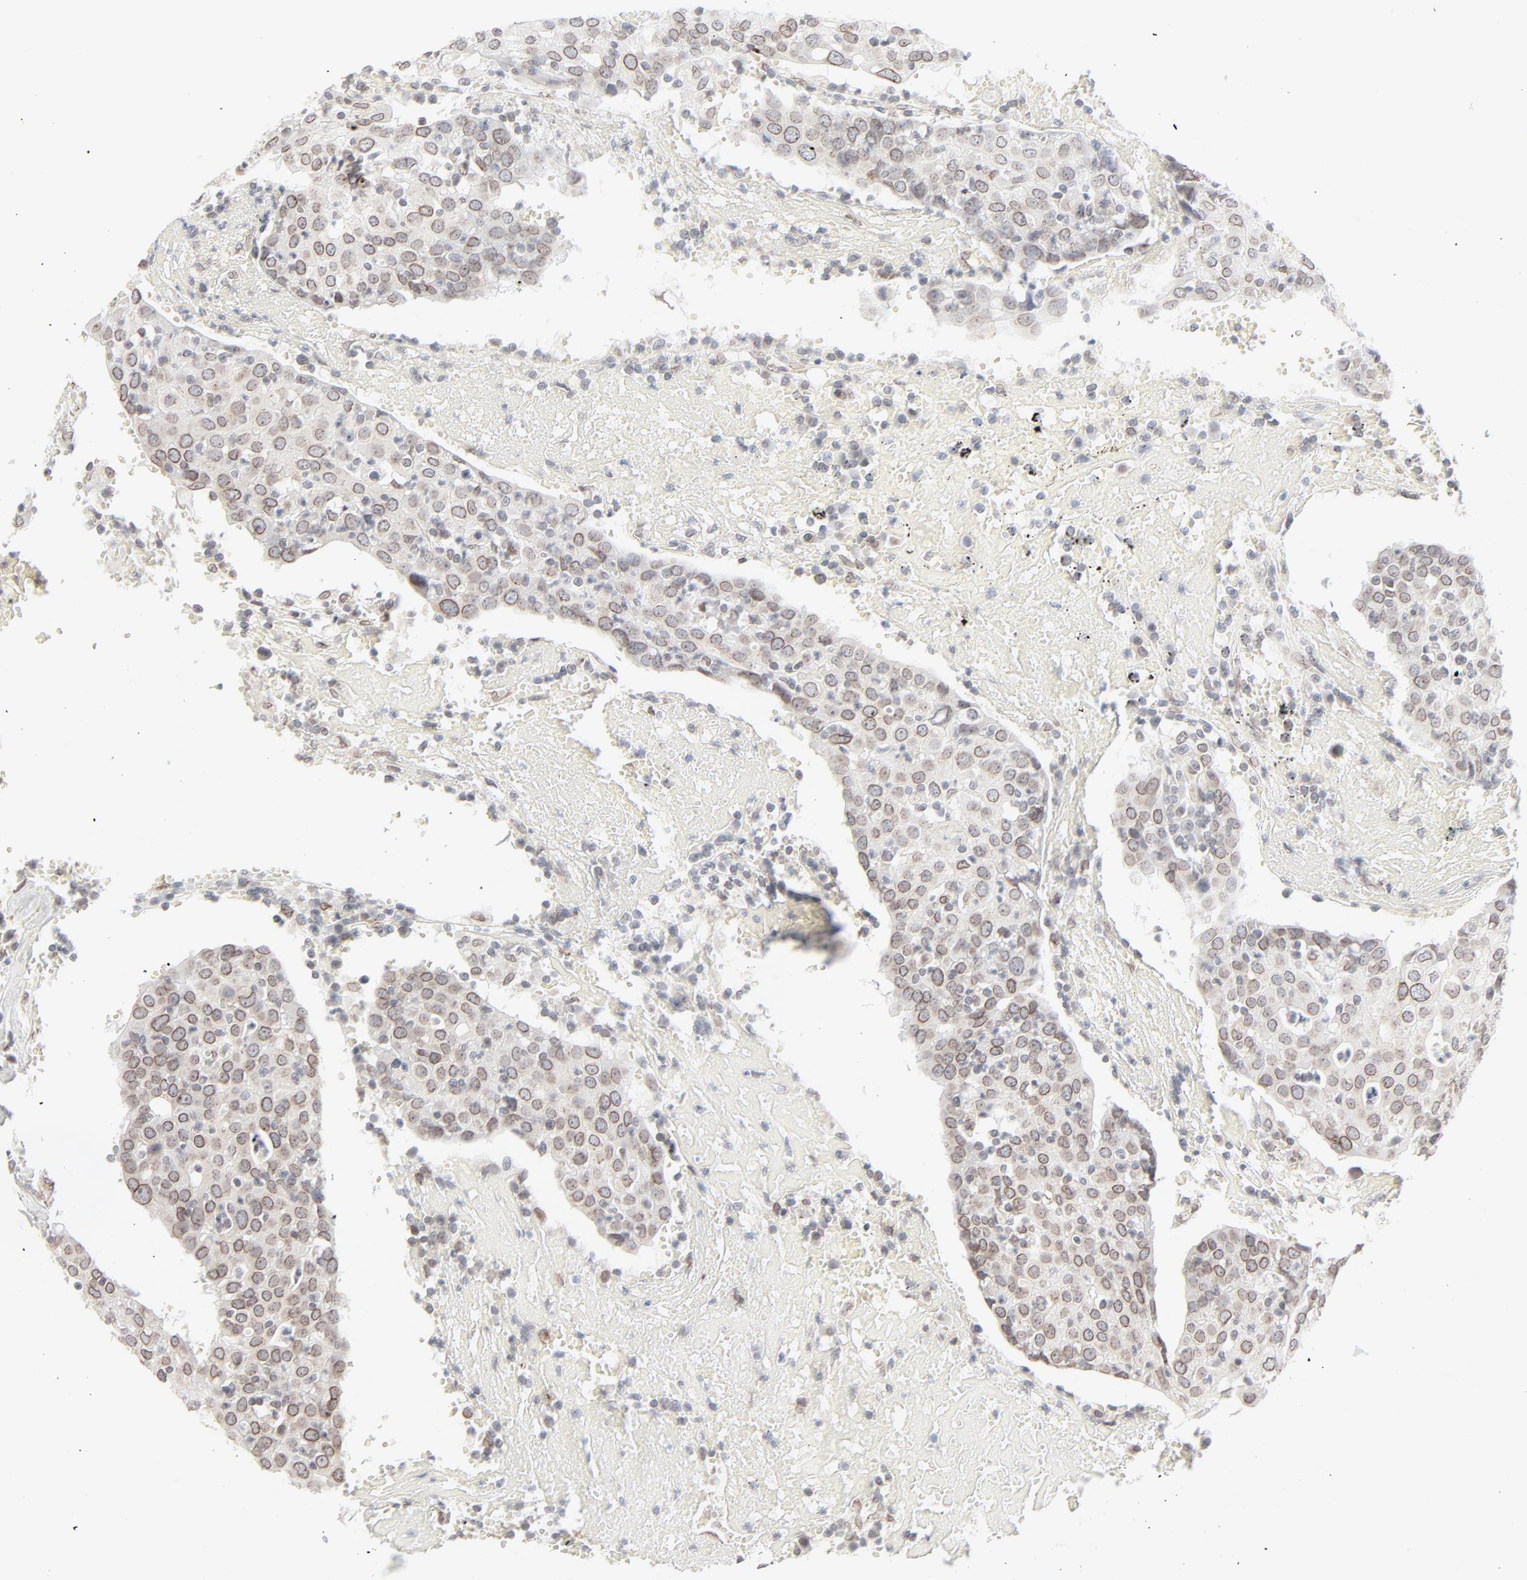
{"staining": {"intensity": "weak", "quantity": "25%-75%", "location": "cytoplasmic/membranous,nuclear"}, "tissue": "head and neck cancer", "cell_type": "Tumor cells", "image_type": "cancer", "snomed": [{"axis": "morphology", "description": "Adenocarcinoma, NOS"}, {"axis": "topography", "description": "Salivary gland"}, {"axis": "topography", "description": "Head-Neck"}], "caption": "The histopathology image exhibits a brown stain indicating the presence of a protein in the cytoplasmic/membranous and nuclear of tumor cells in head and neck cancer (adenocarcinoma). (Brightfield microscopy of DAB IHC at high magnification).", "gene": "MAD1L1", "patient": {"sex": "female", "age": 65}}